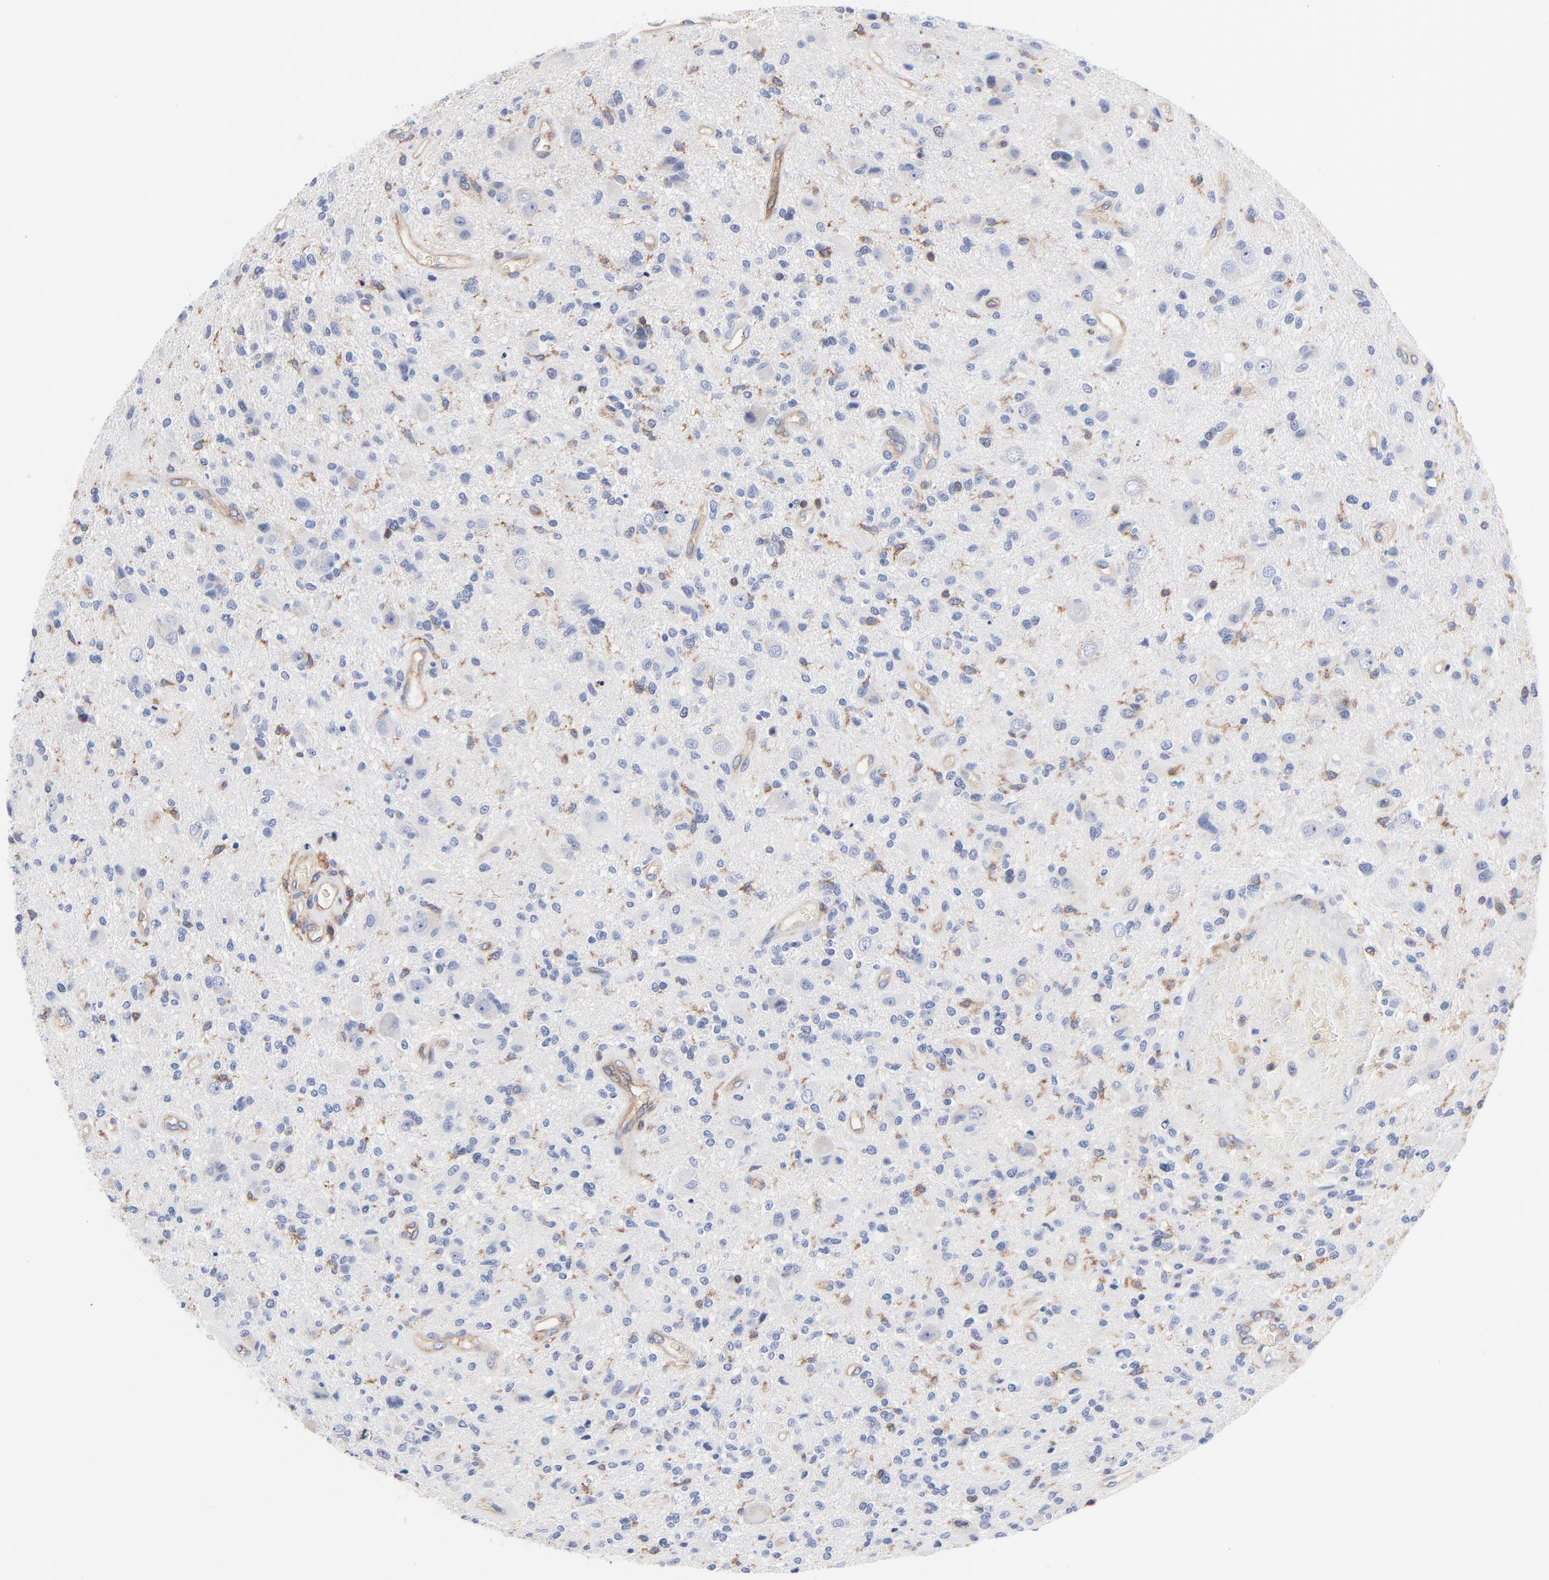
{"staining": {"intensity": "negative", "quantity": "none", "location": "none"}, "tissue": "glioma", "cell_type": "Tumor cells", "image_type": "cancer", "snomed": [{"axis": "morphology", "description": "Normal tissue, NOS"}, {"axis": "morphology", "description": "Glioma, malignant, High grade"}, {"axis": "topography", "description": "Cerebral cortex"}], "caption": "Protein analysis of malignant glioma (high-grade) demonstrates no significant staining in tumor cells.", "gene": "CD2AP", "patient": {"sex": "male", "age": 75}}